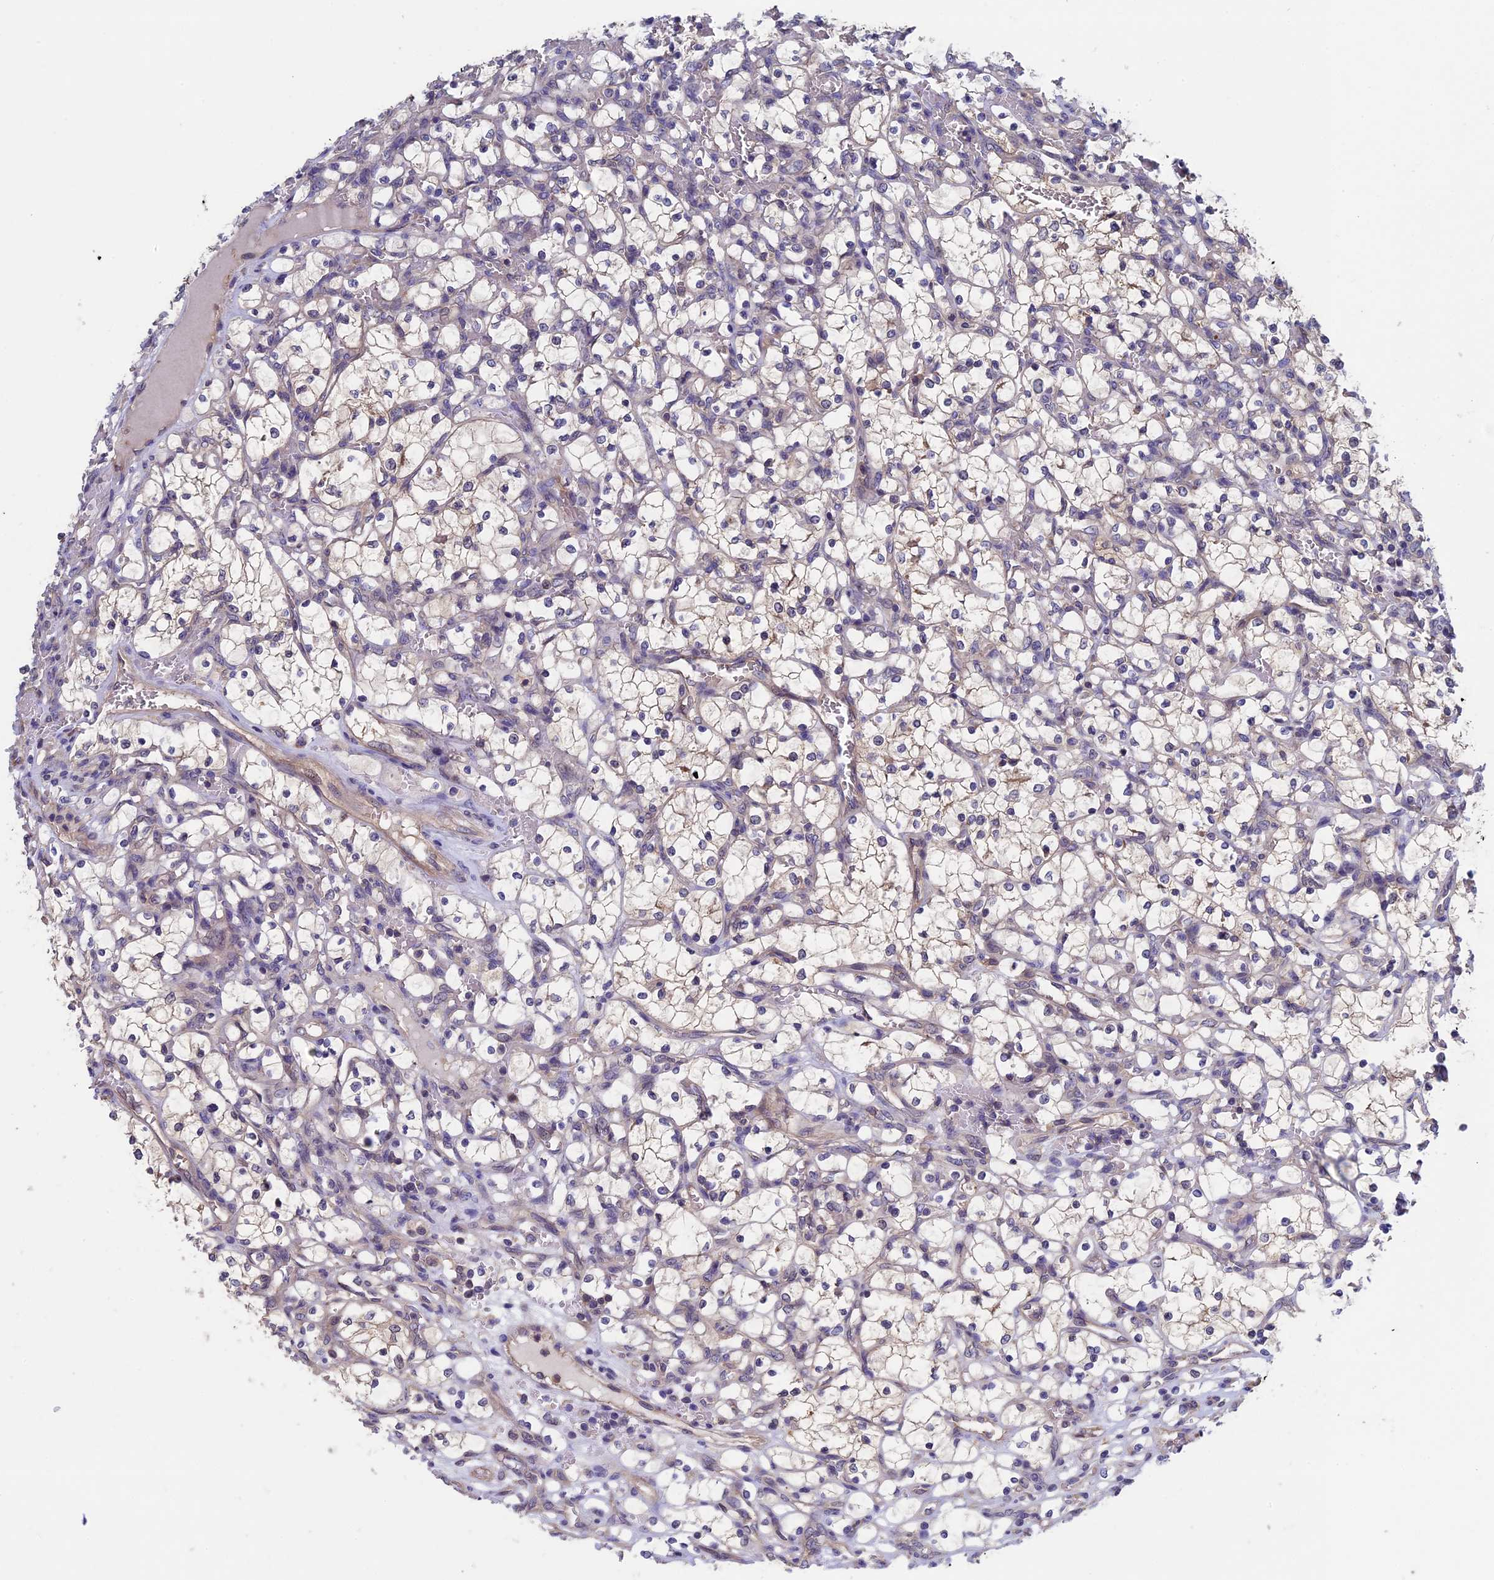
{"staining": {"intensity": "negative", "quantity": "none", "location": "none"}, "tissue": "renal cancer", "cell_type": "Tumor cells", "image_type": "cancer", "snomed": [{"axis": "morphology", "description": "Adenocarcinoma, NOS"}, {"axis": "topography", "description": "Kidney"}], "caption": "Histopathology image shows no protein staining in tumor cells of renal cancer tissue.", "gene": "LCMT1", "patient": {"sex": "female", "age": 69}}